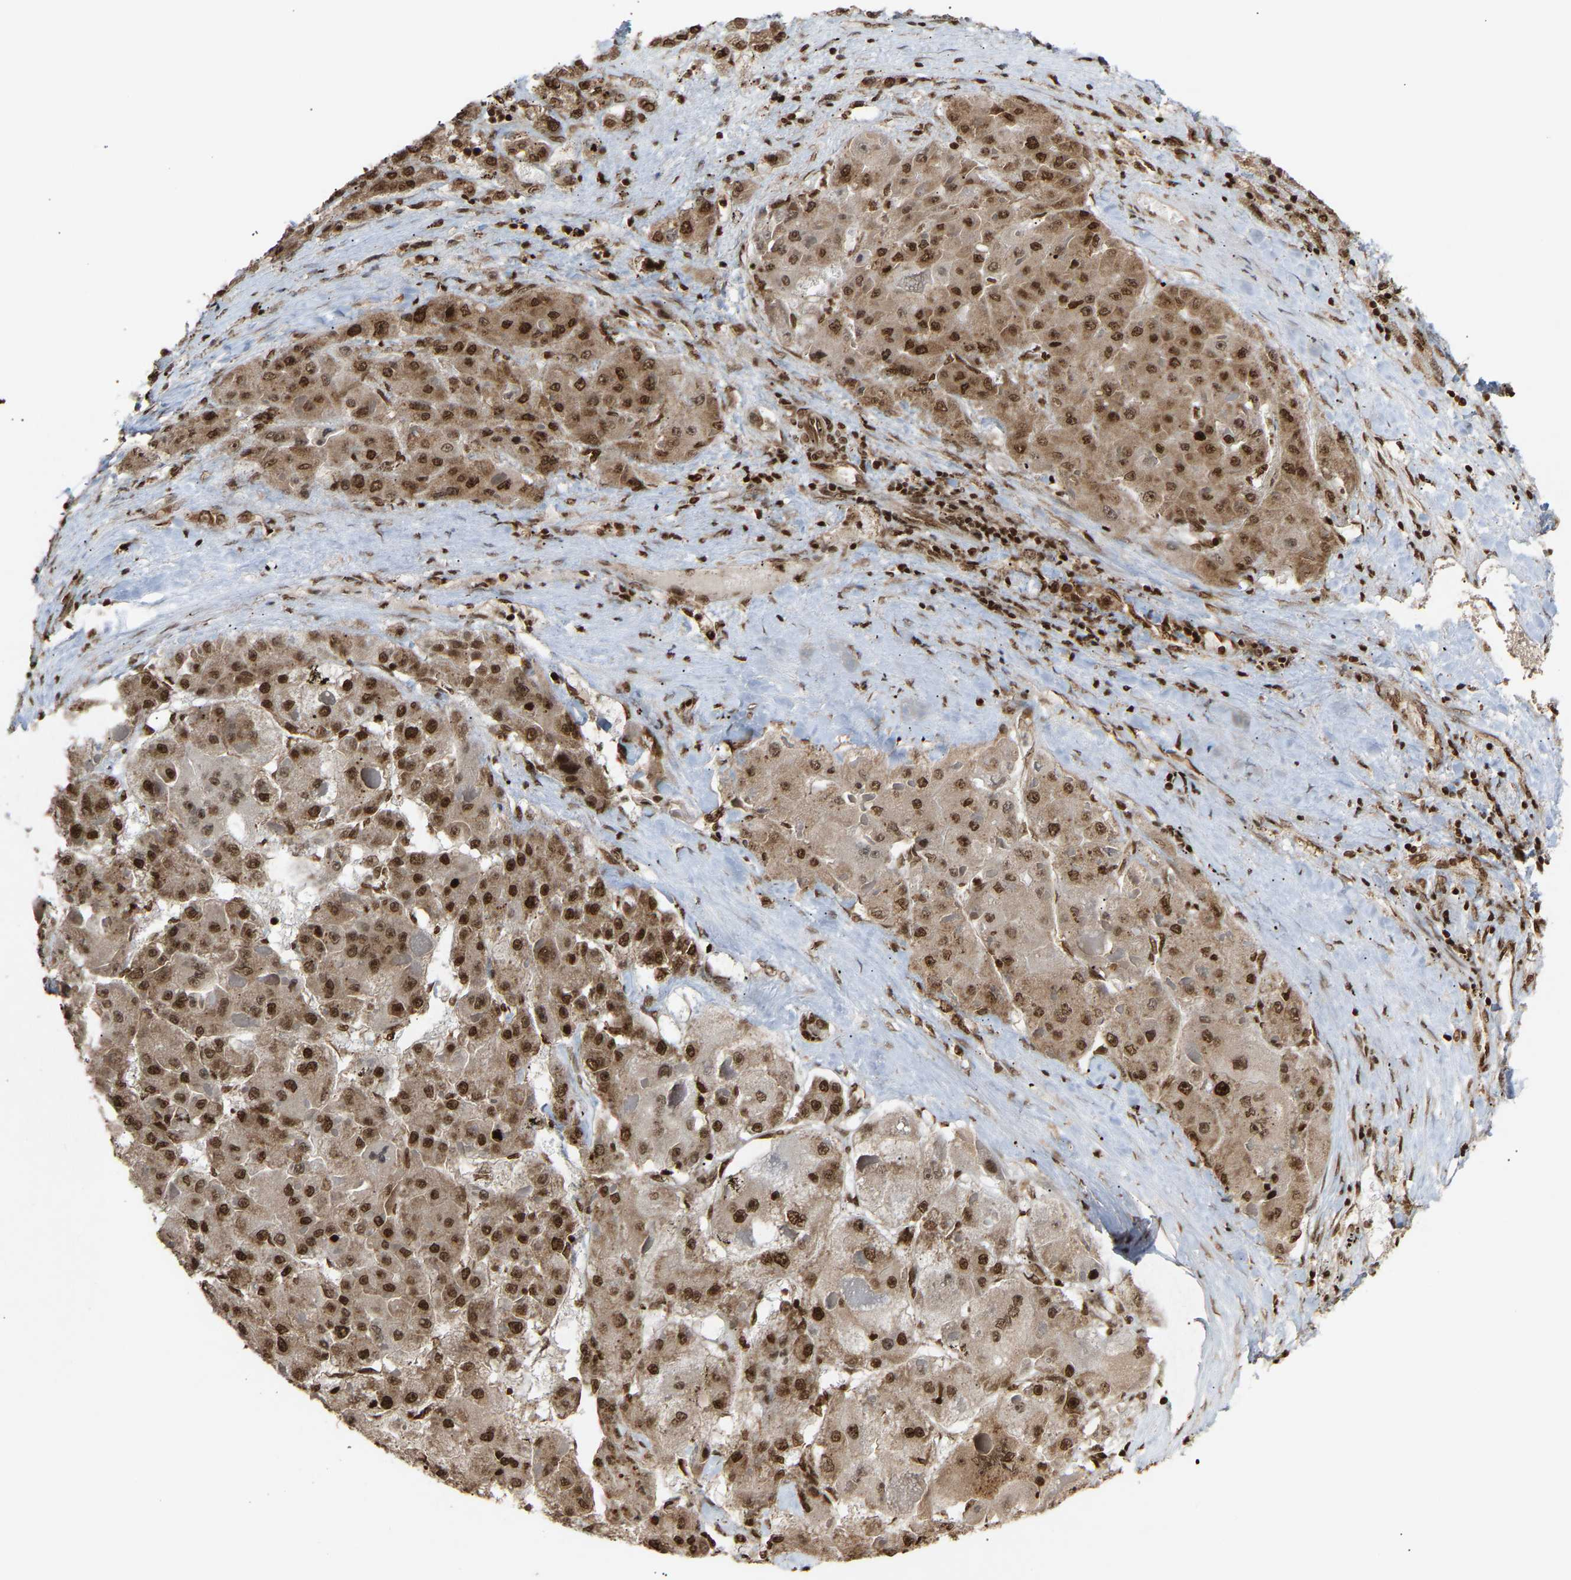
{"staining": {"intensity": "strong", "quantity": ">75%", "location": "cytoplasmic/membranous,nuclear"}, "tissue": "liver cancer", "cell_type": "Tumor cells", "image_type": "cancer", "snomed": [{"axis": "morphology", "description": "Carcinoma, Hepatocellular, NOS"}, {"axis": "topography", "description": "Liver"}], "caption": "Liver cancer tissue displays strong cytoplasmic/membranous and nuclear staining in about >75% of tumor cells, visualized by immunohistochemistry. (Brightfield microscopy of DAB IHC at high magnification).", "gene": "ALYREF", "patient": {"sex": "female", "age": 73}}